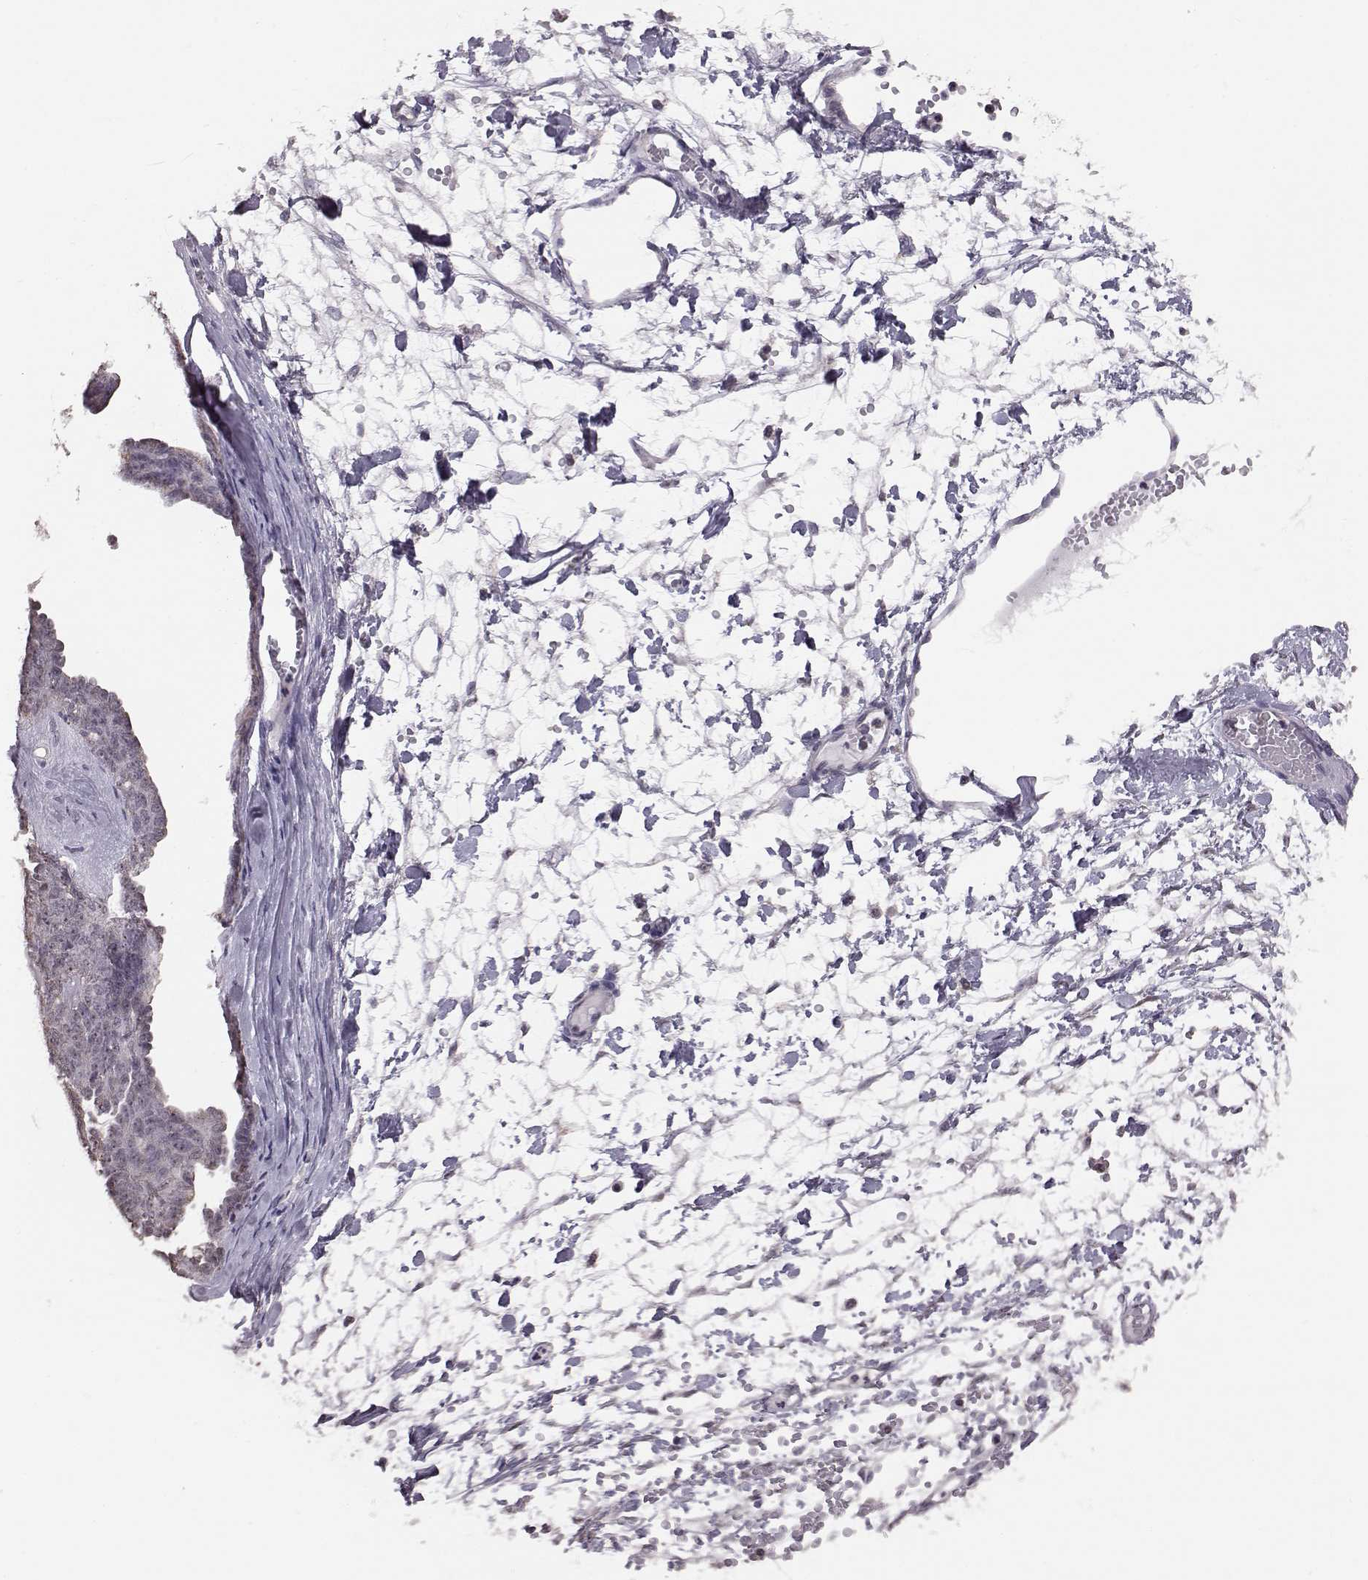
{"staining": {"intensity": "negative", "quantity": "none", "location": "none"}, "tissue": "ovarian cancer", "cell_type": "Tumor cells", "image_type": "cancer", "snomed": [{"axis": "morphology", "description": "Cystadenocarcinoma, serous, NOS"}, {"axis": "topography", "description": "Ovary"}], "caption": "DAB (3,3'-diaminobenzidine) immunohistochemical staining of ovarian serous cystadenocarcinoma displays no significant positivity in tumor cells. Nuclei are stained in blue.", "gene": "ALDH3A1", "patient": {"sex": "female", "age": 71}}